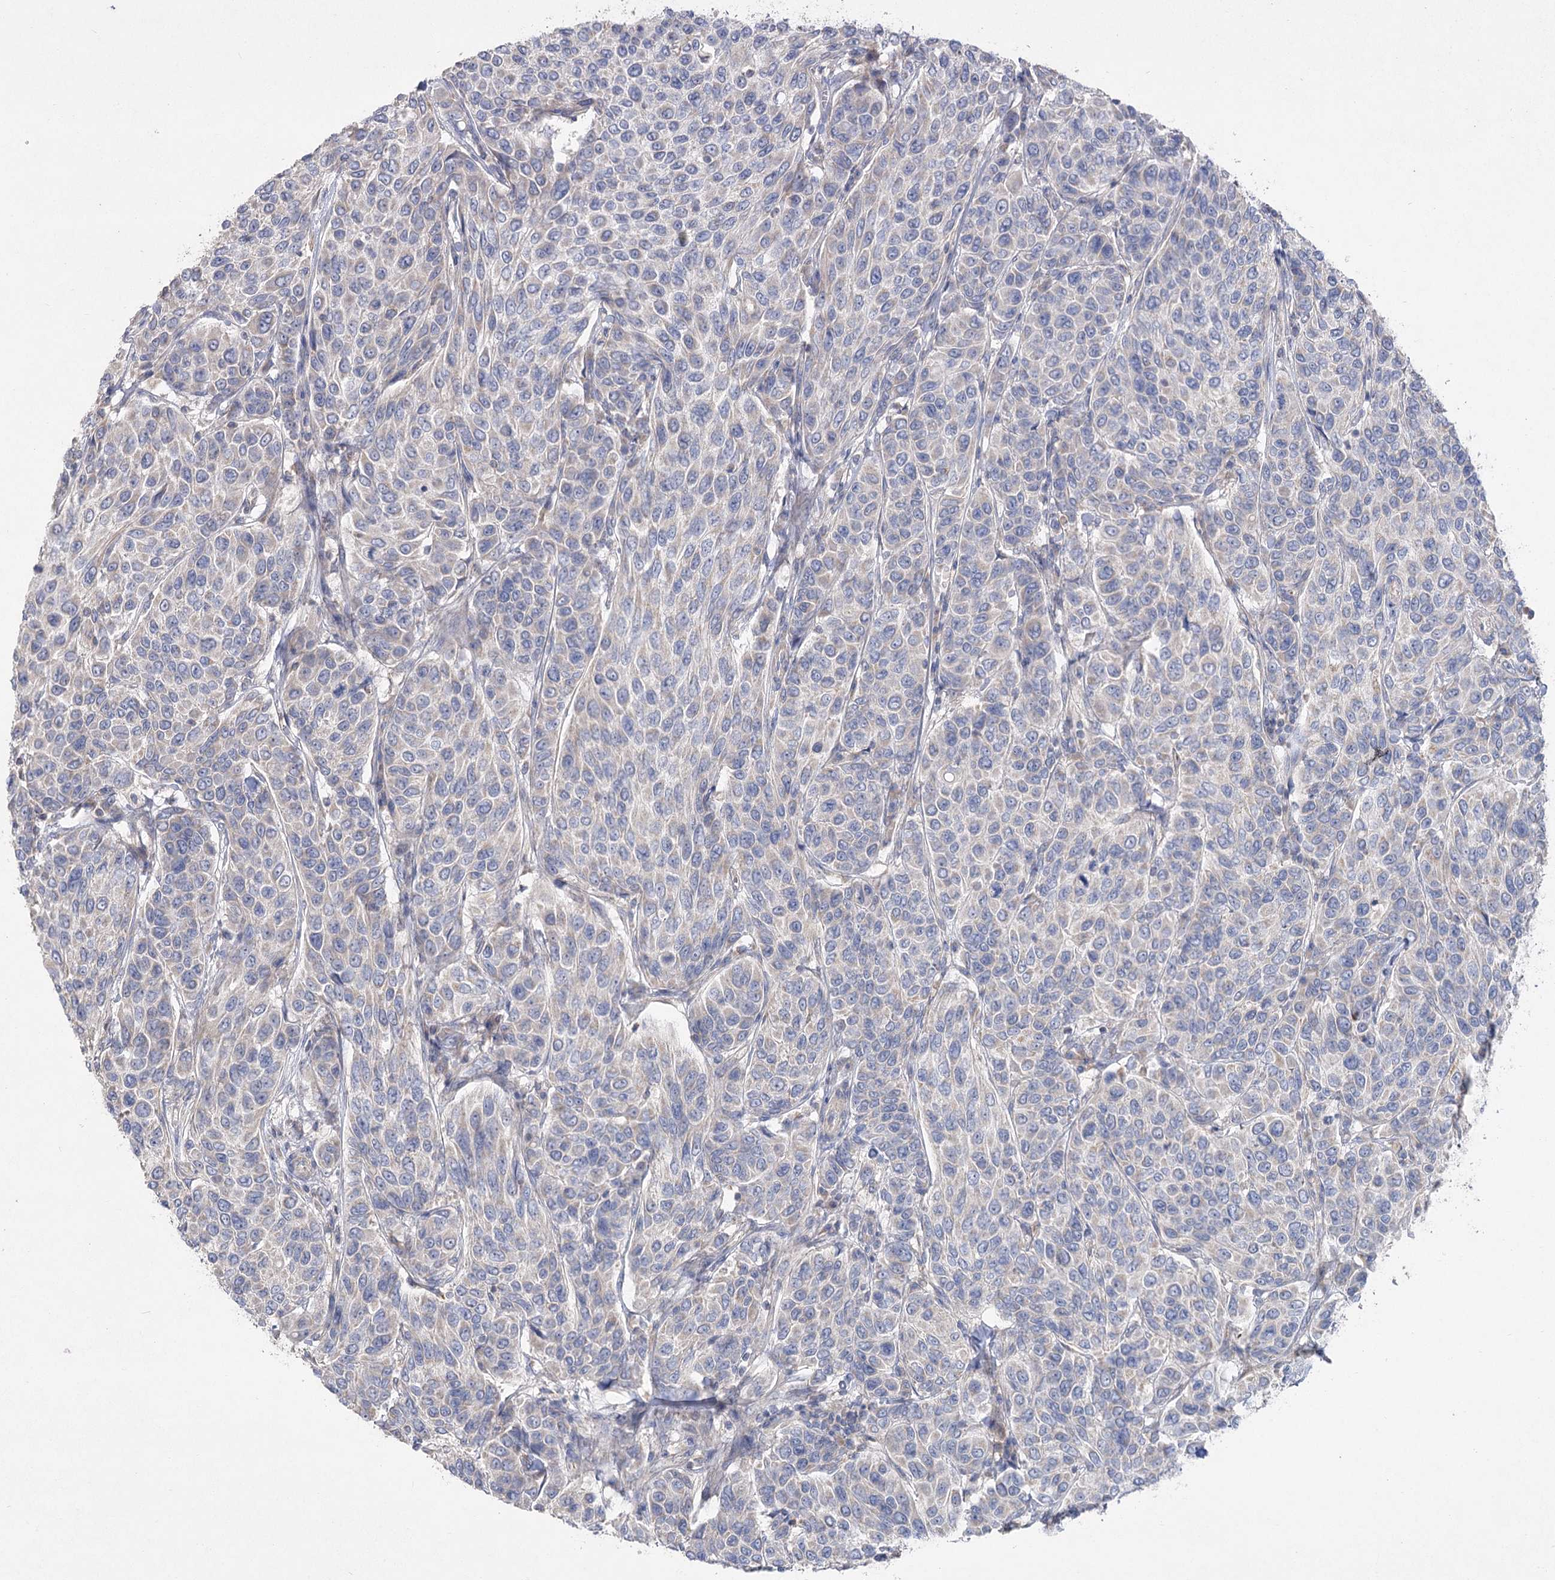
{"staining": {"intensity": "negative", "quantity": "none", "location": "none"}, "tissue": "breast cancer", "cell_type": "Tumor cells", "image_type": "cancer", "snomed": [{"axis": "morphology", "description": "Duct carcinoma"}, {"axis": "topography", "description": "Breast"}], "caption": "This is a photomicrograph of IHC staining of breast cancer (intraductal carcinoma), which shows no positivity in tumor cells. (DAB (3,3'-diaminobenzidine) IHC visualized using brightfield microscopy, high magnification).", "gene": "TMEM187", "patient": {"sex": "female", "age": 55}}